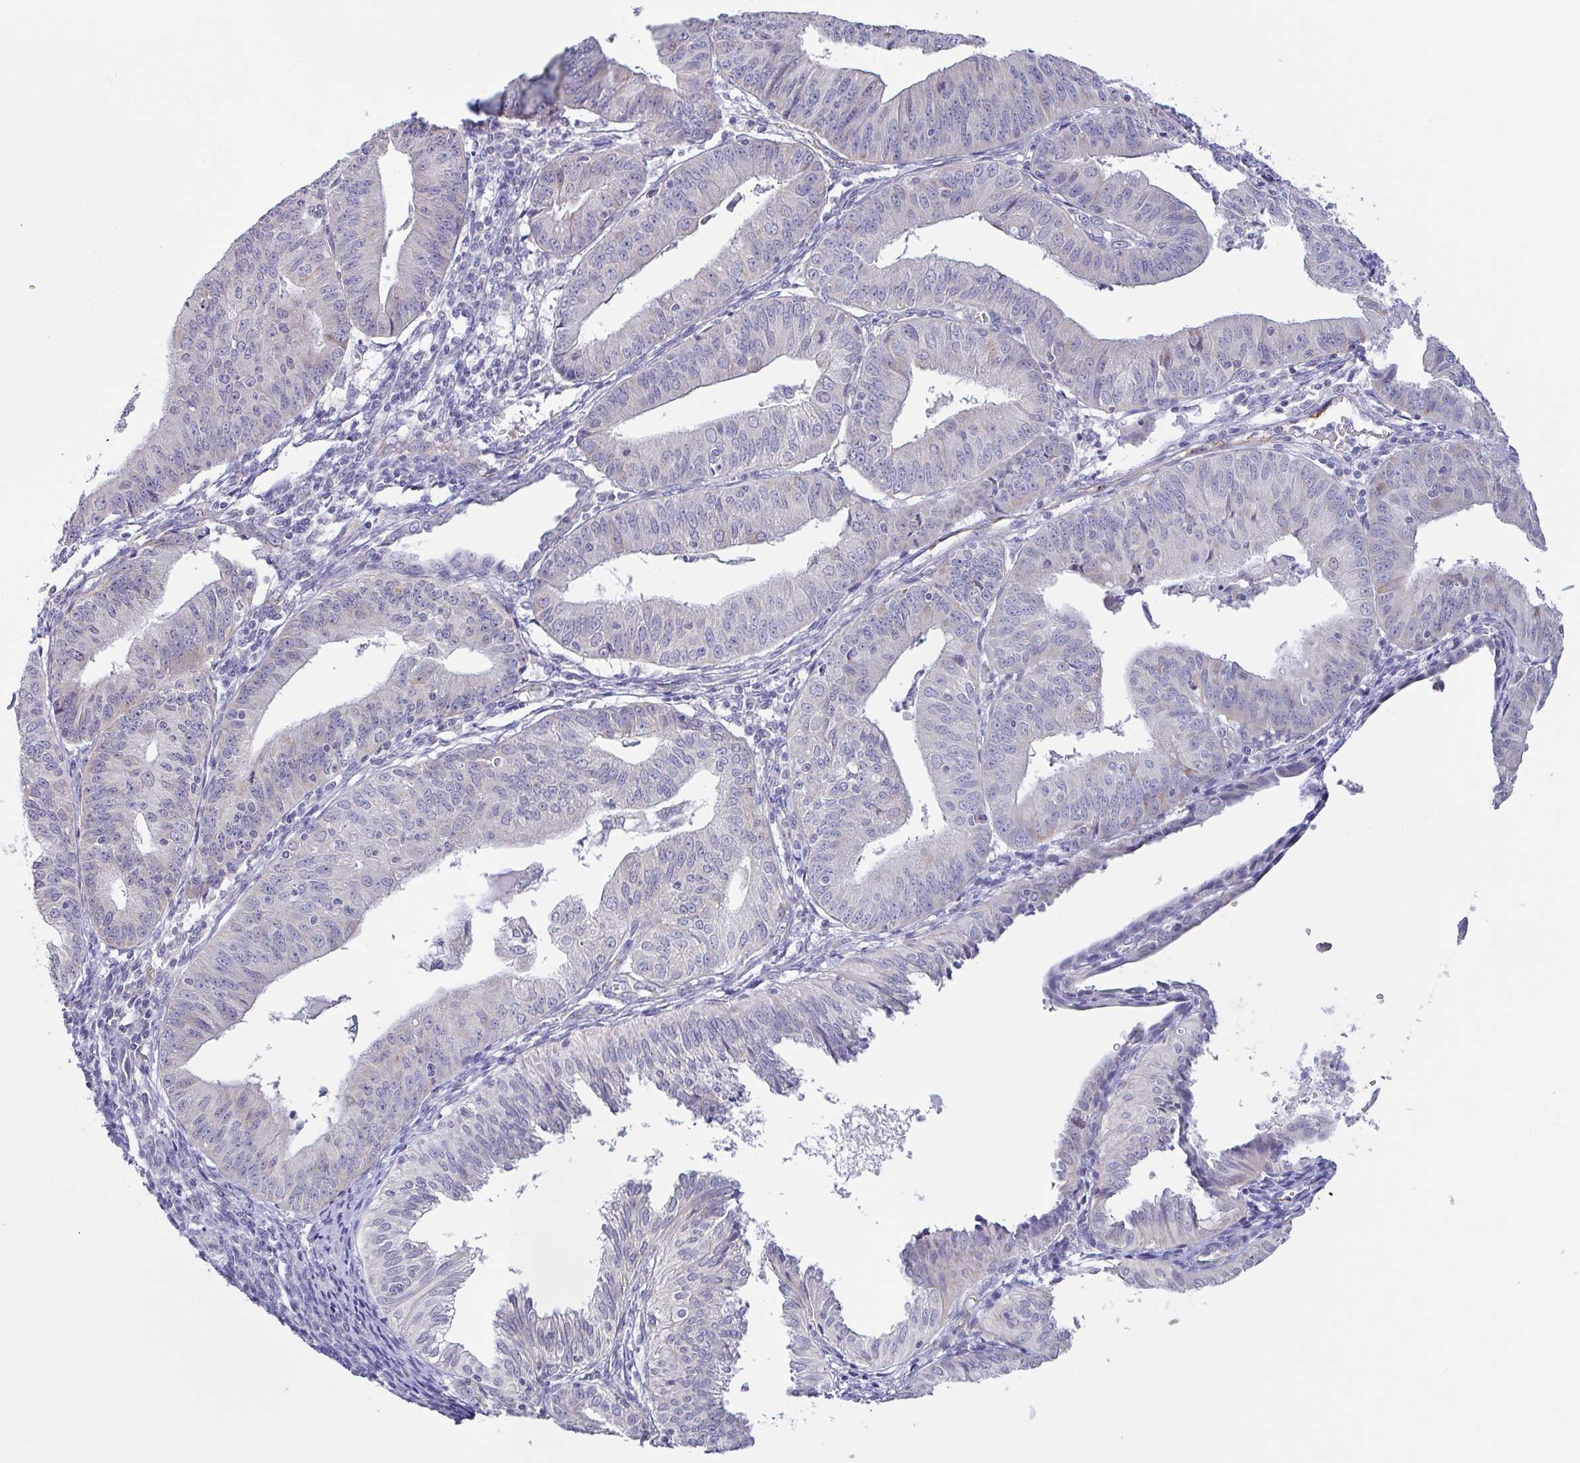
{"staining": {"intensity": "negative", "quantity": "none", "location": "none"}, "tissue": "endometrial cancer", "cell_type": "Tumor cells", "image_type": "cancer", "snomed": [{"axis": "morphology", "description": "Adenocarcinoma, NOS"}, {"axis": "topography", "description": "Endometrium"}], "caption": "Endometrial adenocarcinoma was stained to show a protein in brown. There is no significant expression in tumor cells.", "gene": "PLCD4", "patient": {"sex": "female", "age": 56}}